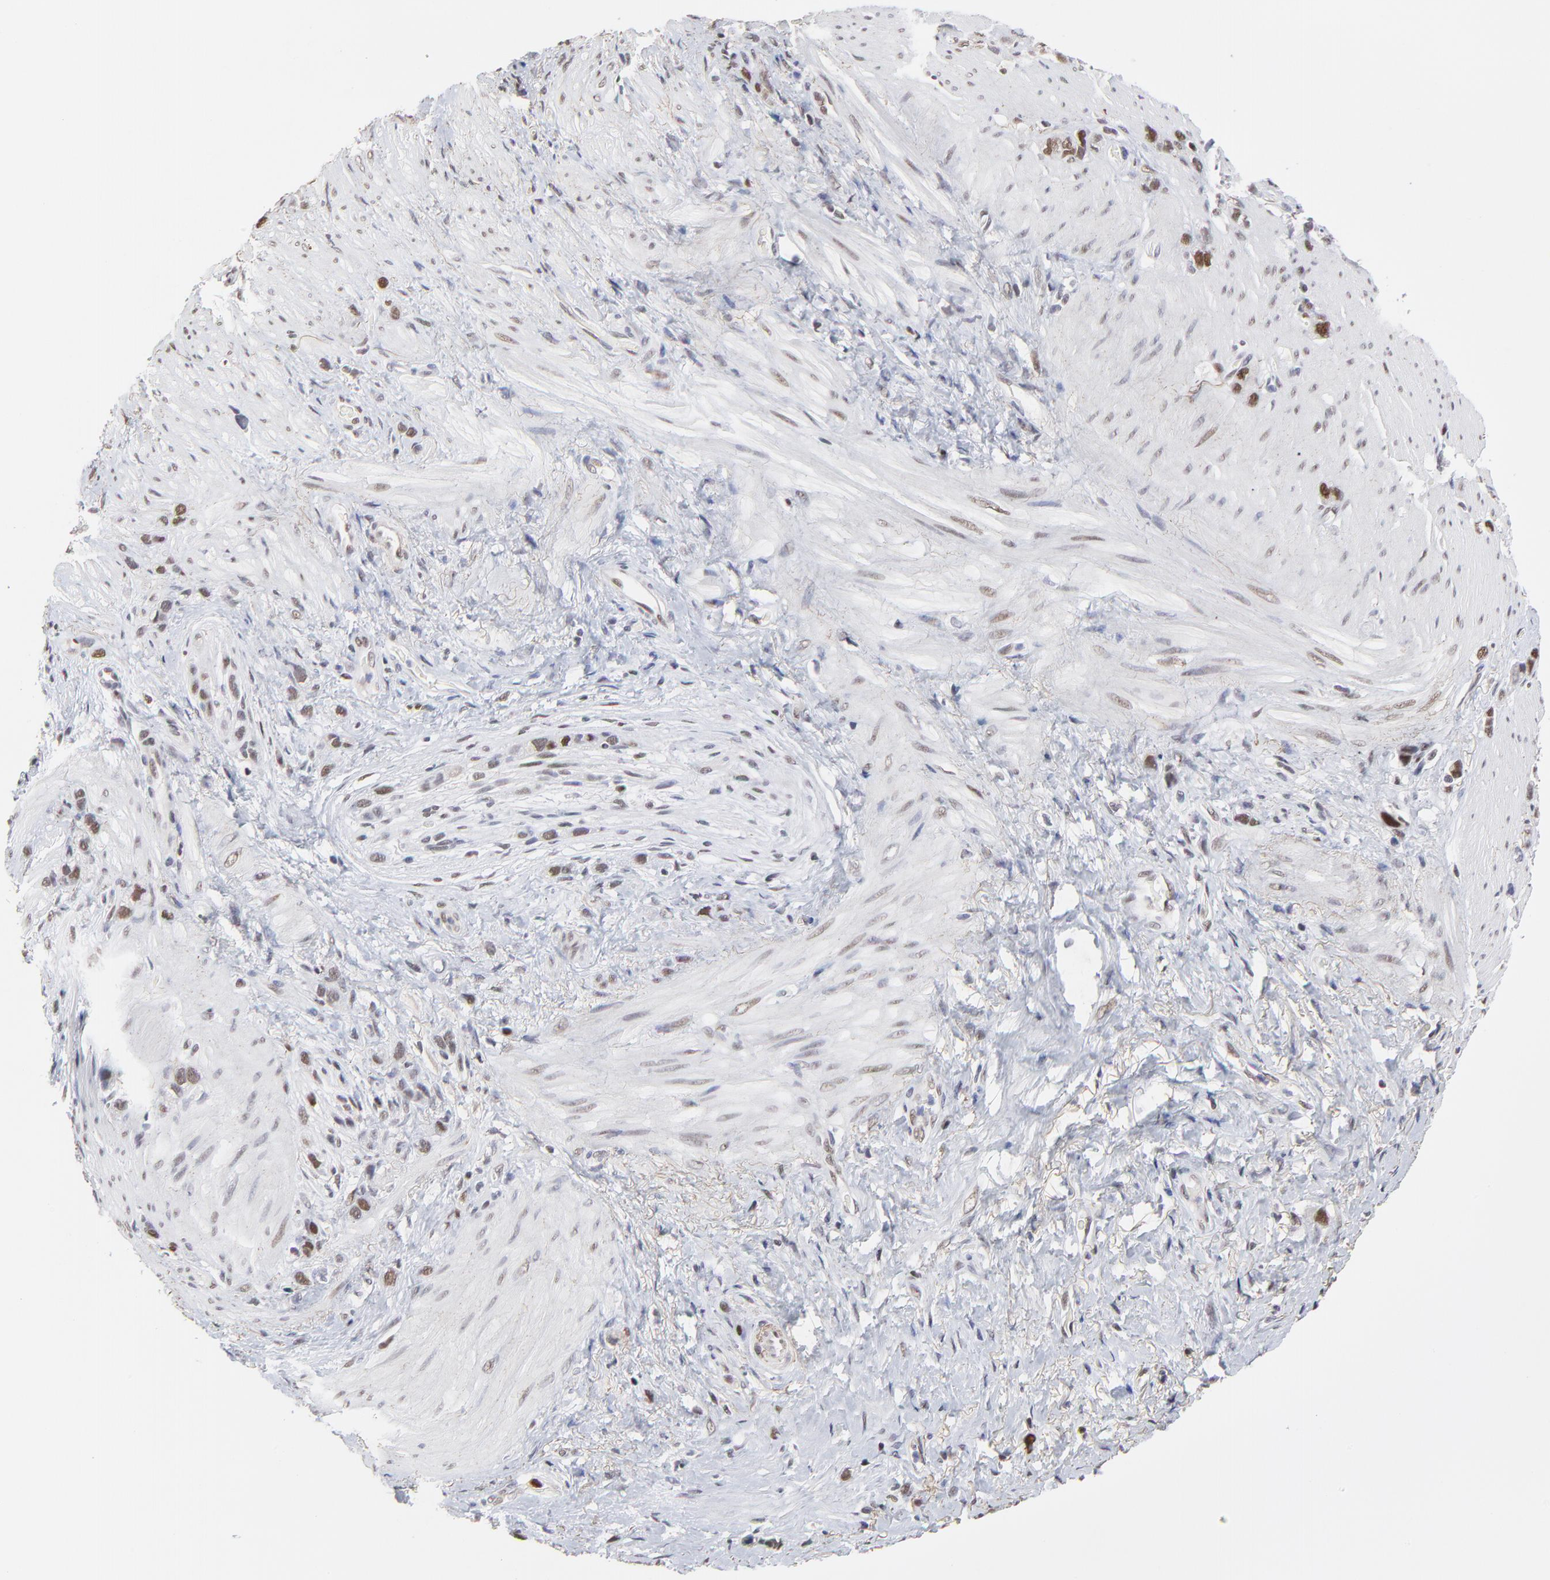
{"staining": {"intensity": "moderate", "quantity": "25%-75%", "location": "nuclear"}, "tissue": "stomach cancer", "cell_type": "Tumor cells", "image_type": "cancer", "snomed": [{"axis": "morphology", "description": "Normal tissue, NOS"}, {"axis": "morphology", "description": "Adenocarcinoma, NOS"}, {"axis": "morphology", "description": "Adenocarcinoma, High grade"}, {"axis": "topography", "description": "Stomach, upper"}, {"axis": "topography", "description": "Stomach"}], "caption": "Immunohistochemistry (DAB (3,3'-diaminobenzidine)) staining of stomach cancer (high-grade adenocarcinoma) exhibits moderate nuclear protein staining in about 25%-75% of tumor cells.", "gene": "OGFOD1", "patient": {"sex": "female", "age": 65}}